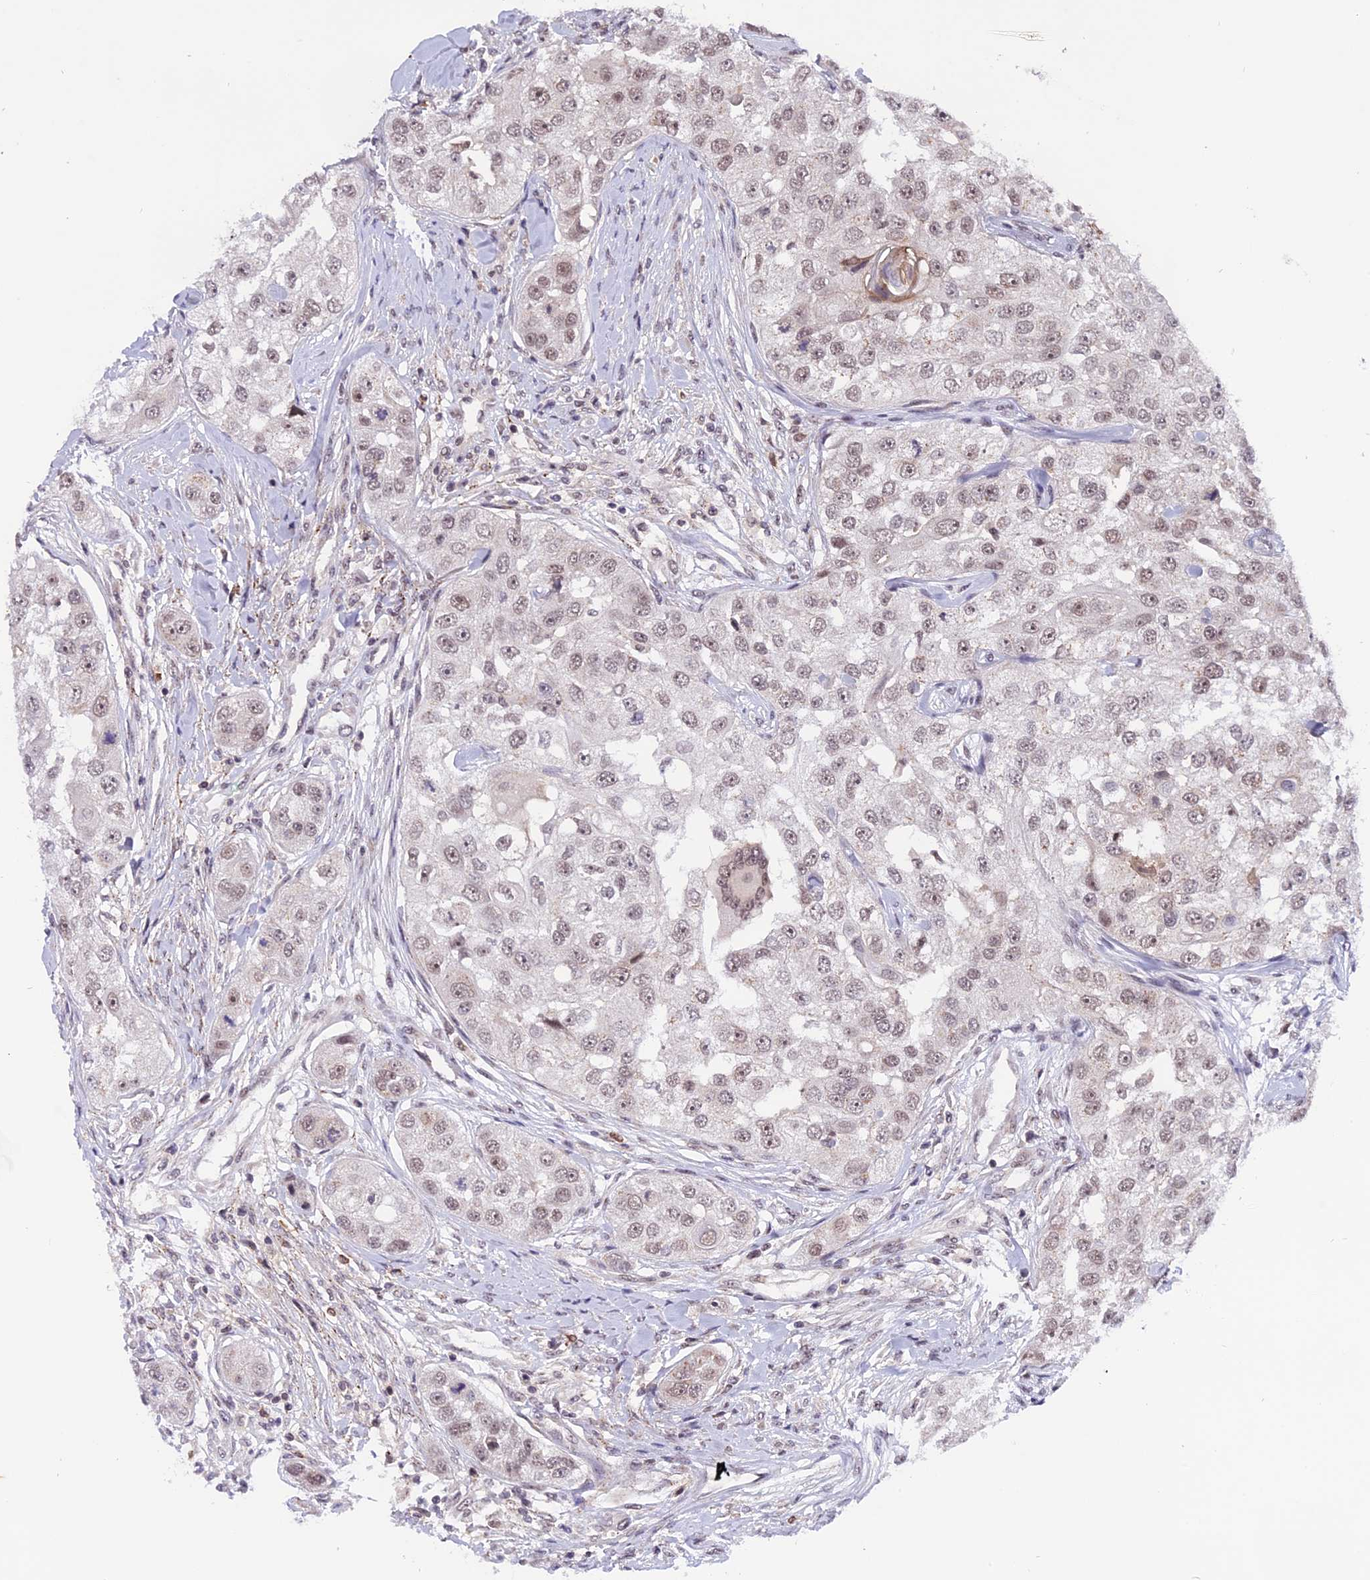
{"staining": {"intensity": "weak", "quantity": ">75%", "location": "nuclear"}, "tissue": "head and neck cancer", "cell_type": "Tumor cells", "image_type": "cancer", "snomed": [{"axis": "morphology", "description": "Normal tissue, NOS"}, {"axis": "morphology", "description": "Squamous cell carcinoma, NOS"}, {"axis": "topography", "description": "Skeletal muscle"}, {"axis": "topography", "description": "Head-Neck"}], "caption": "Immunohistochemical staining of head and neck cancer (squamous cell carcinoma) shows low levels of weak nuclear protein expression in about >75% of tumor cells.", "gene": "TADA3", "patient": {"sex": "male", "age": 51}}